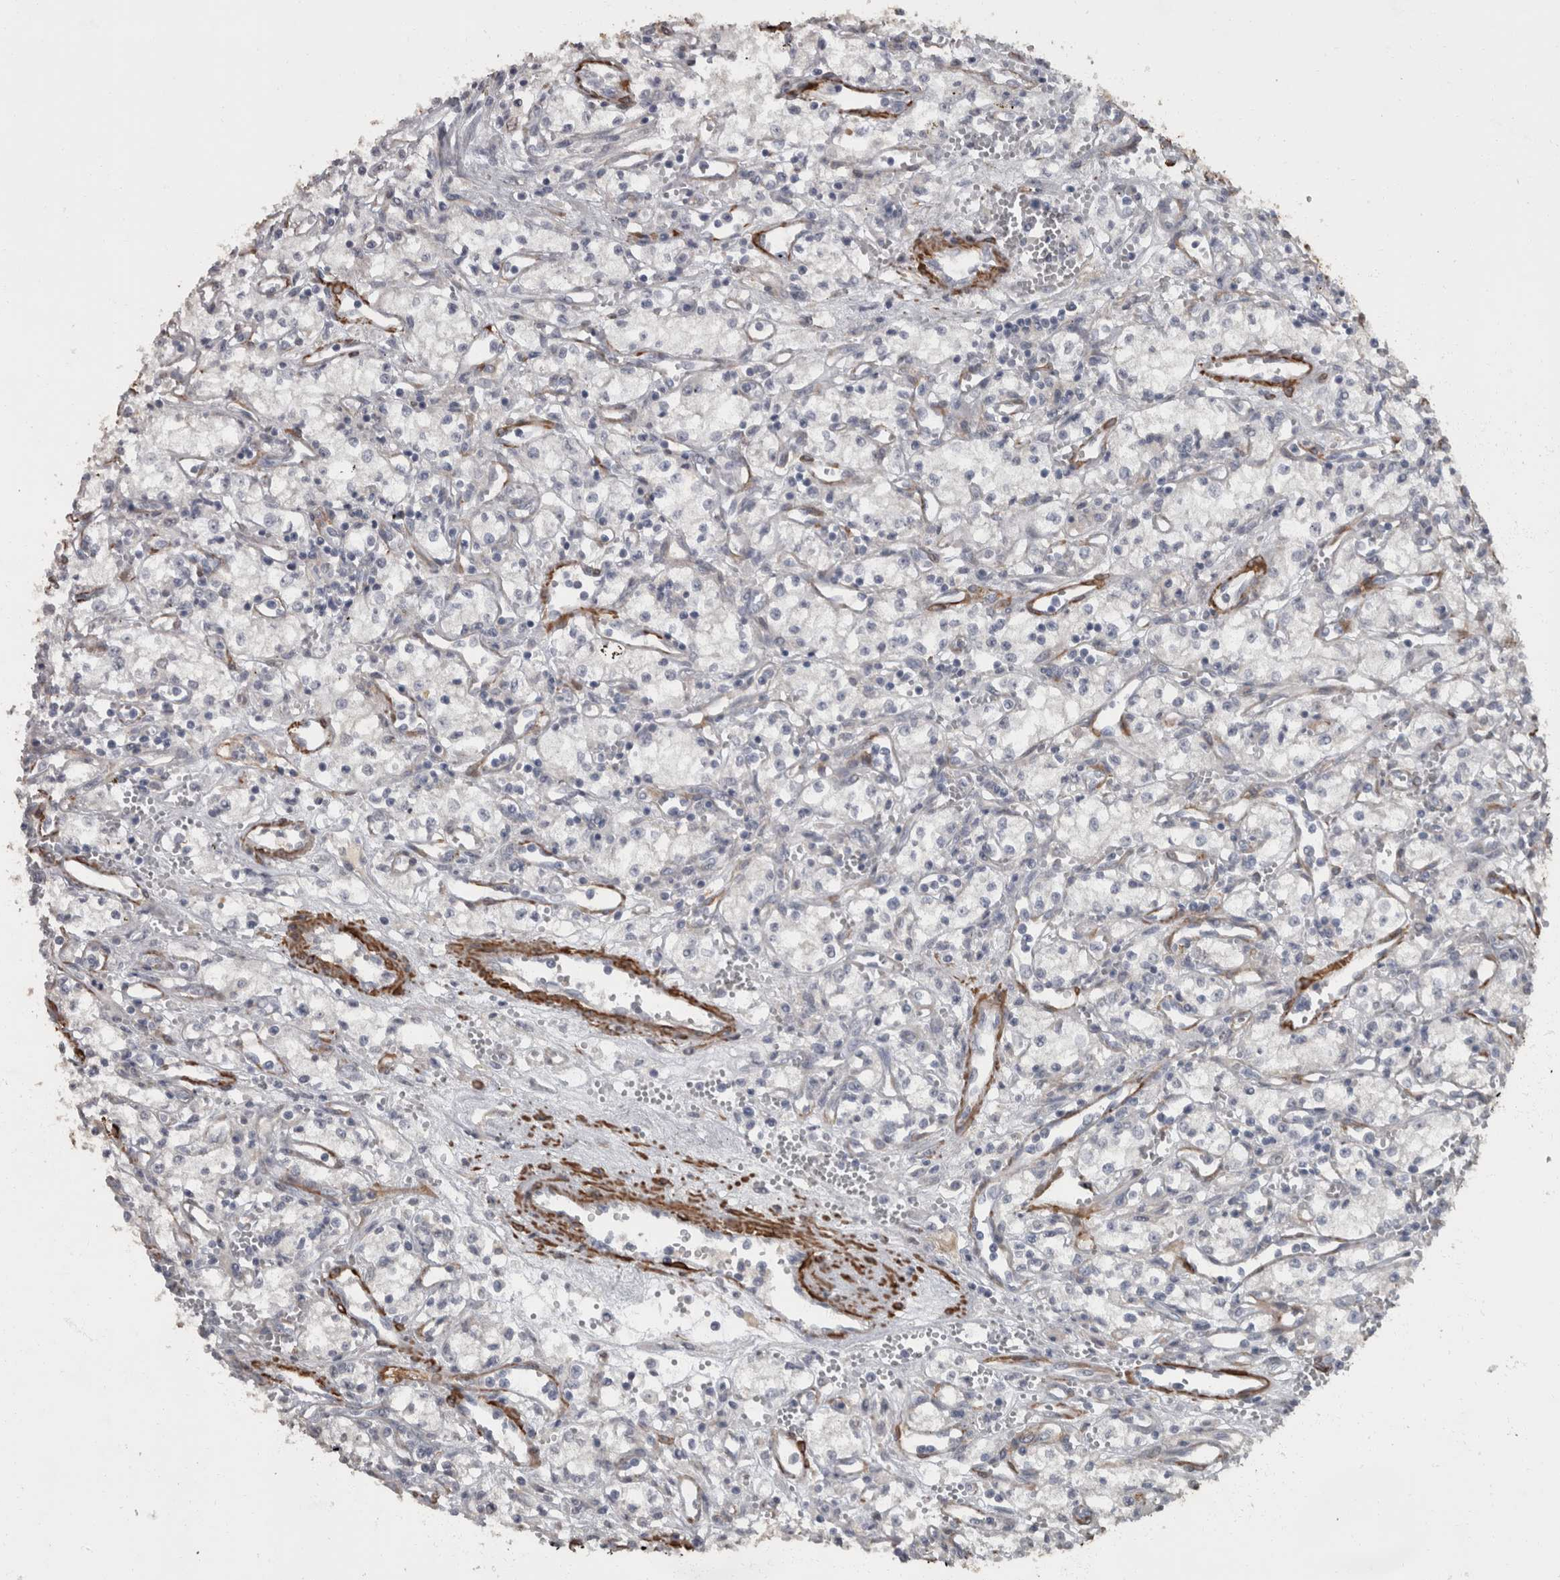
{"staining": {"intensity": "negative", "quantity": "none", "location": "none"}, "tissue": "renal cancer", "cell_type": "Tumor cells", "image_type": "cancer", "snomed": [{"axis": "morphology", "description": "Adenocarcinoma, NOS"}, {"axis": "topography", "description": "Kidney"}], "caption": "There is no significant staining in tumor cells of renal cancer (adenocarcinoma).", "gene": "MASTL", "patient": {"sex": "male", "age": 59}}